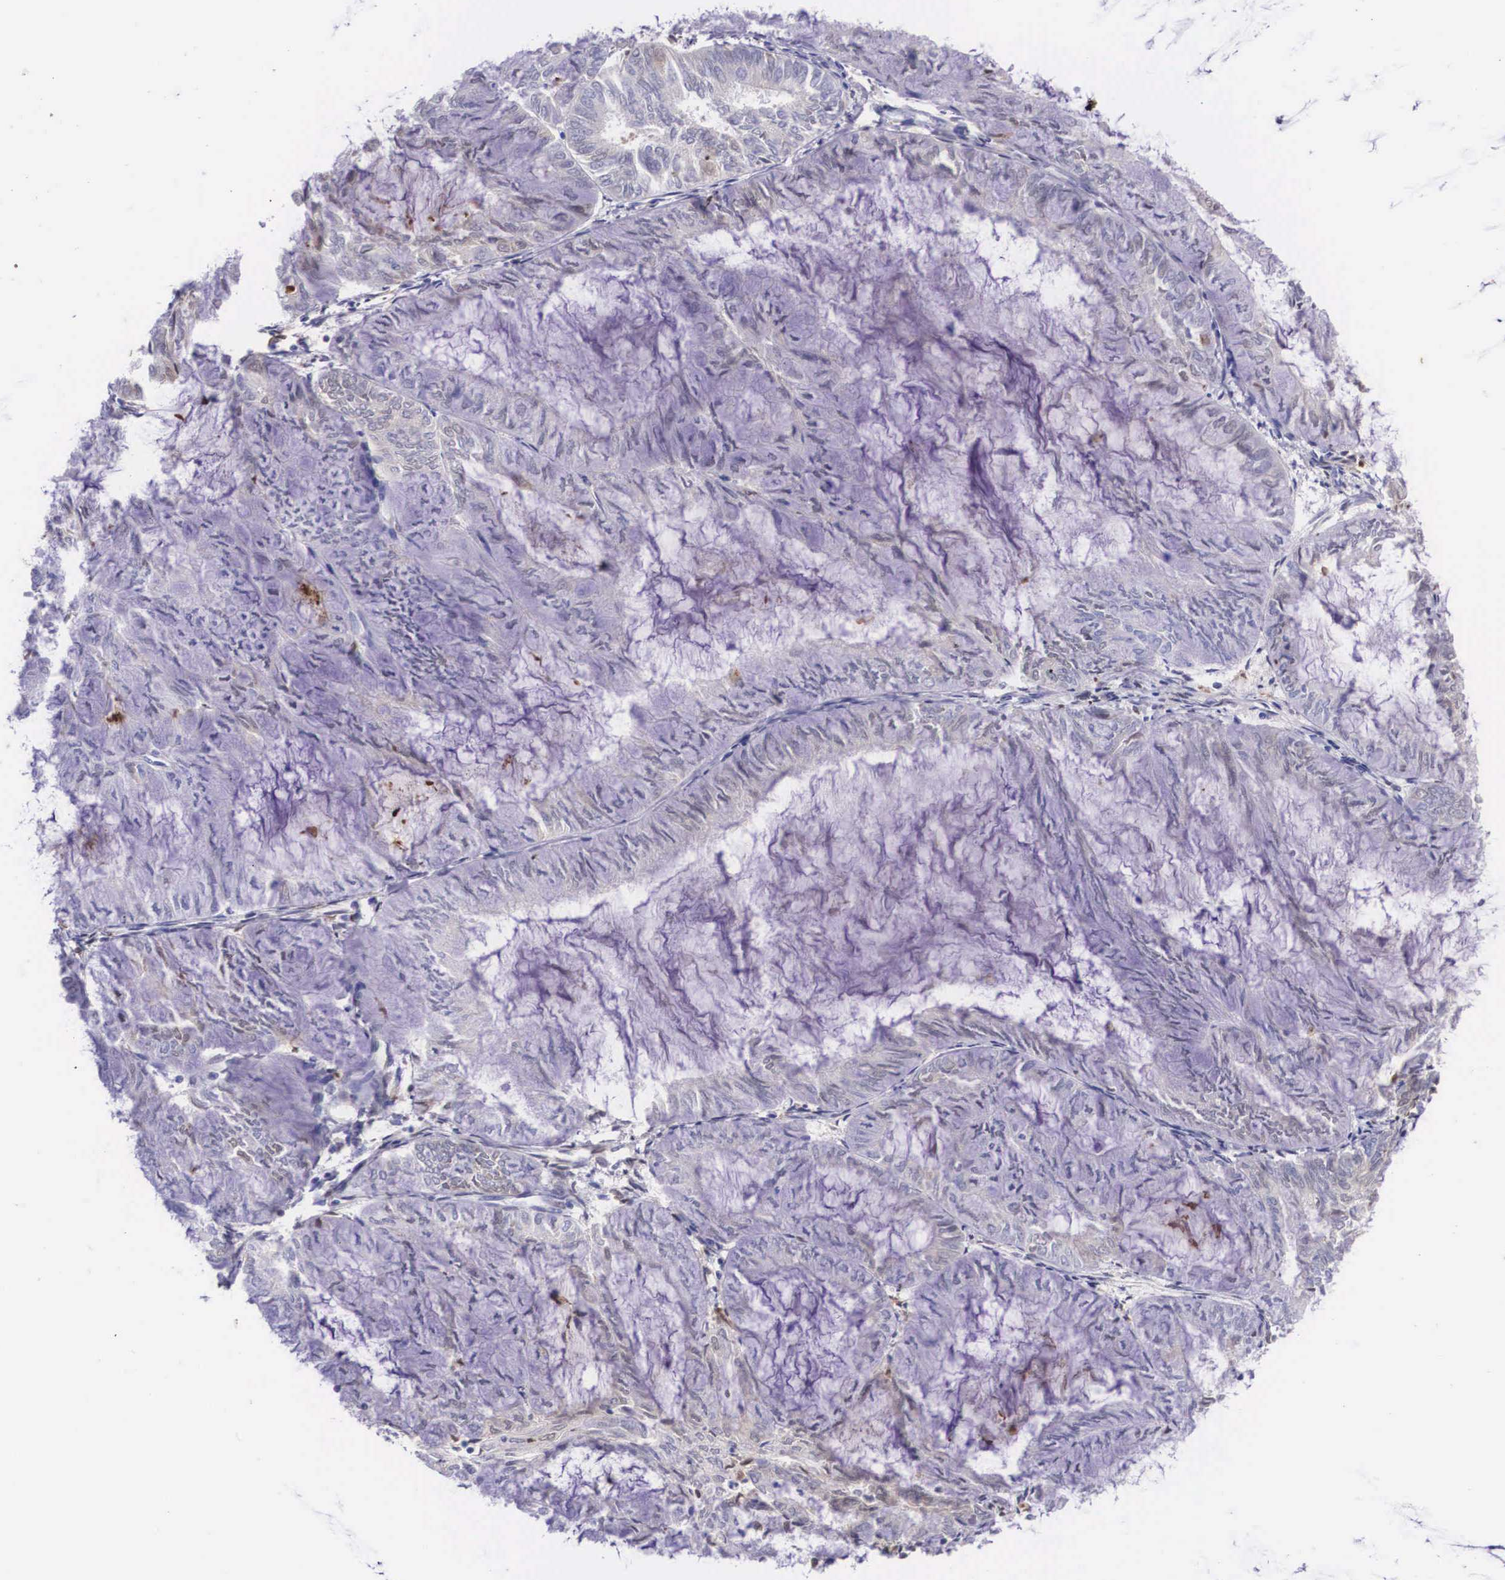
{"staining": {"intensity": "negative", "quantity": "none", "location": "none"}, "tissue": "endometrial cancer", "cell_type": "Tumor cells", "image_type": "cancer", "snomed": [{"axis": "morphology", "description": "Adenocarcinoma, NOS"}, {"axis": "topography", "description": "Endometrium"}], "caption": "This histopathology image is of endometrial cancer stained with immunohistochemistry (IHC) to label a protein in brown with the nuclei are counter-stained blue. There is no staining in tumor cells. The staining is performed using DAB (3,3'-diaminobenzidine) brown chromogen with nuclei counter-stained in using hematoxylin.", "gene": "PLG", "patient": {"sex": "female", "age": 59}}